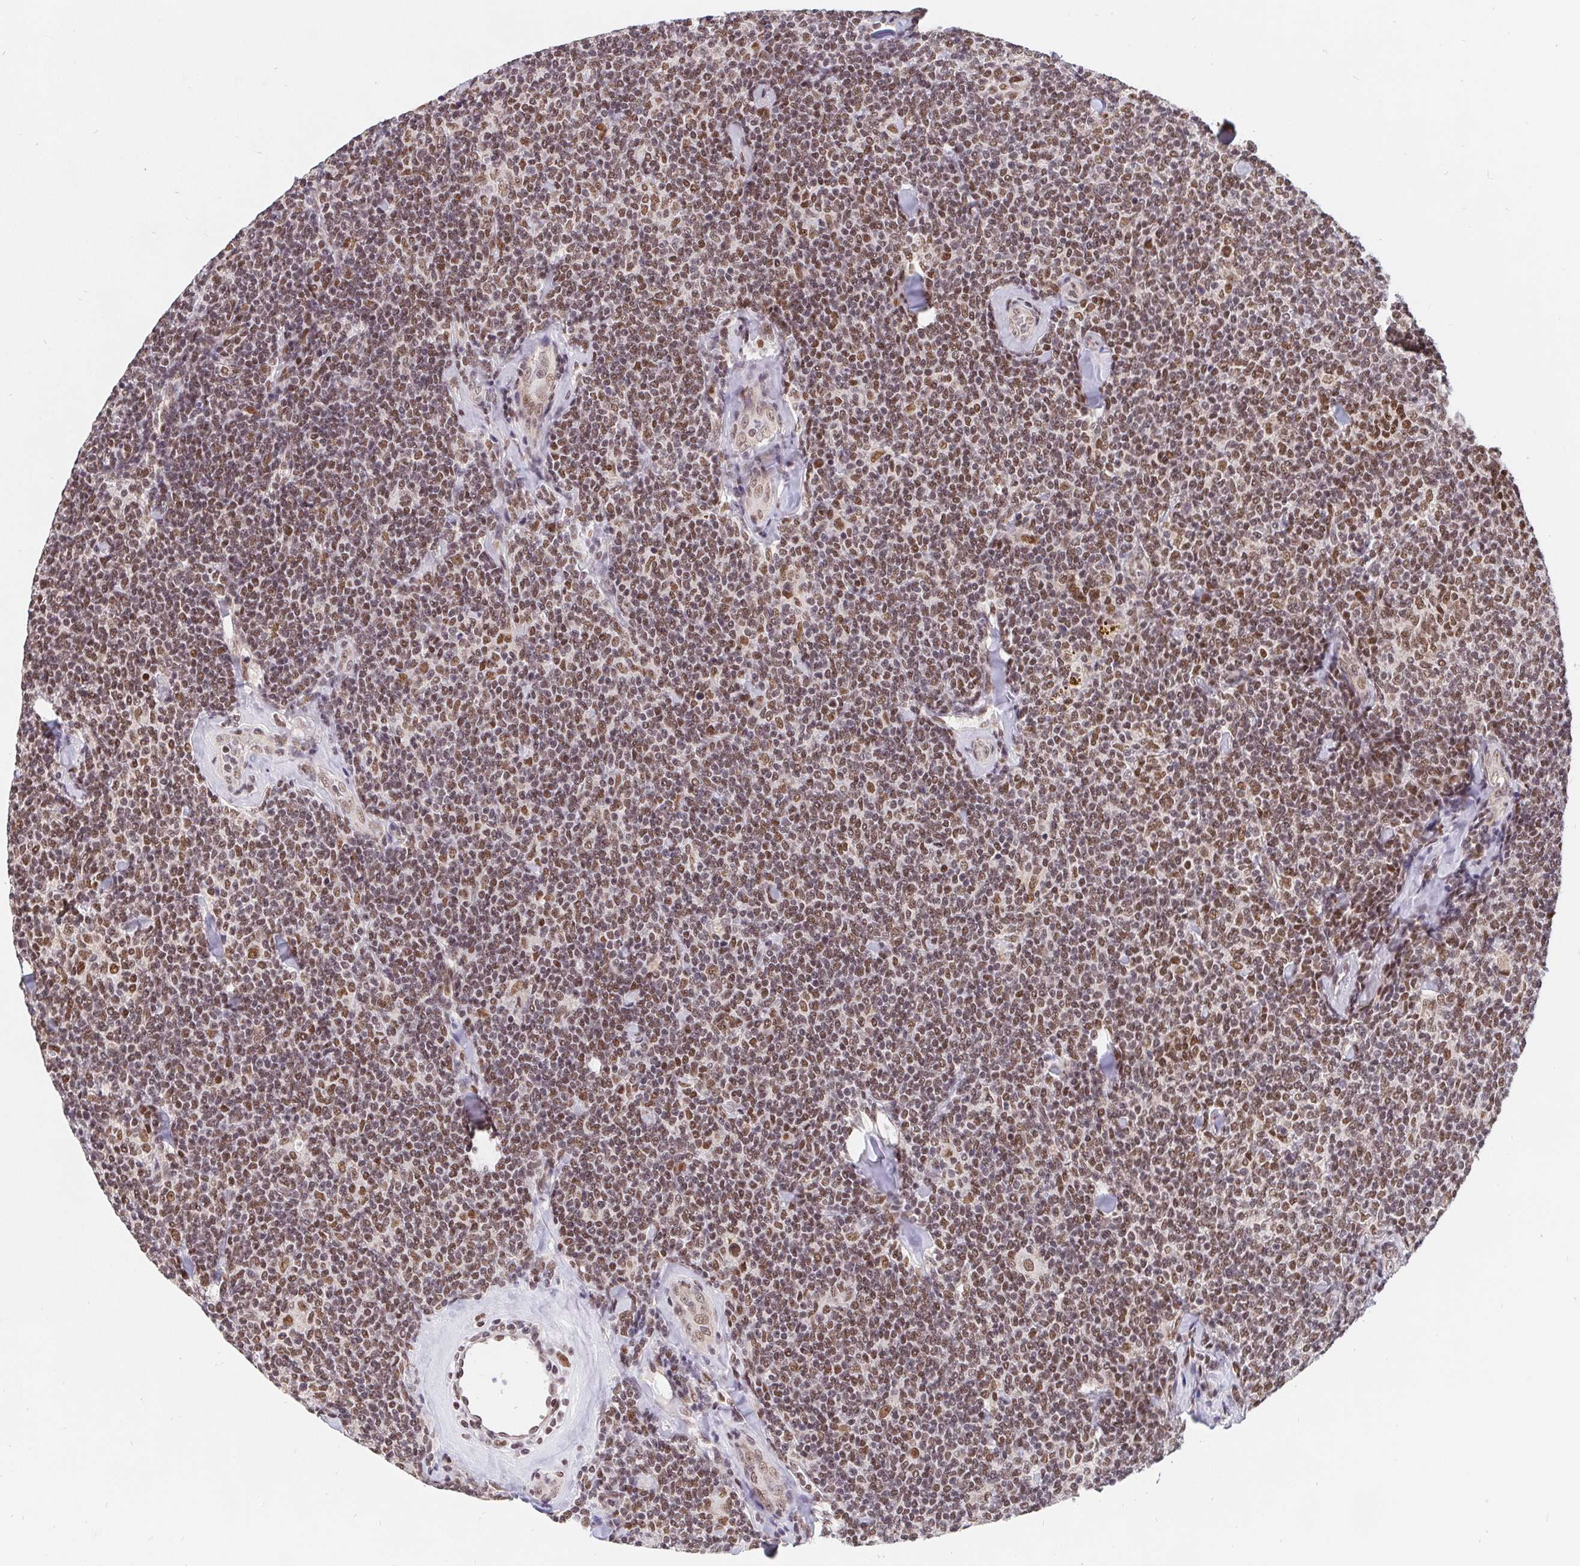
{"staining": {"intensity": "moderate", "quantity": "25%-75%", "location": "nuclear"}, "tissue": "lymphoma", "cell_type": "Tumor cells", "image_type": "cancer", "snomed": [{"axis": "morphology", "description": "Malignant lymphoma, non-Hodgkin's type, Low grade"}, {"axis": "topography", "description": "Lymph node"}], "caption": "Brown immunohistochemical staining in human low-grade malignant lymphoma, non-Hodgkin's type demonstrates moderate nuclear positivity in approximately 25%-75% of tumor cells.", "gene": "POU2F1", "patient": {"sex": "female", "age": 56}}